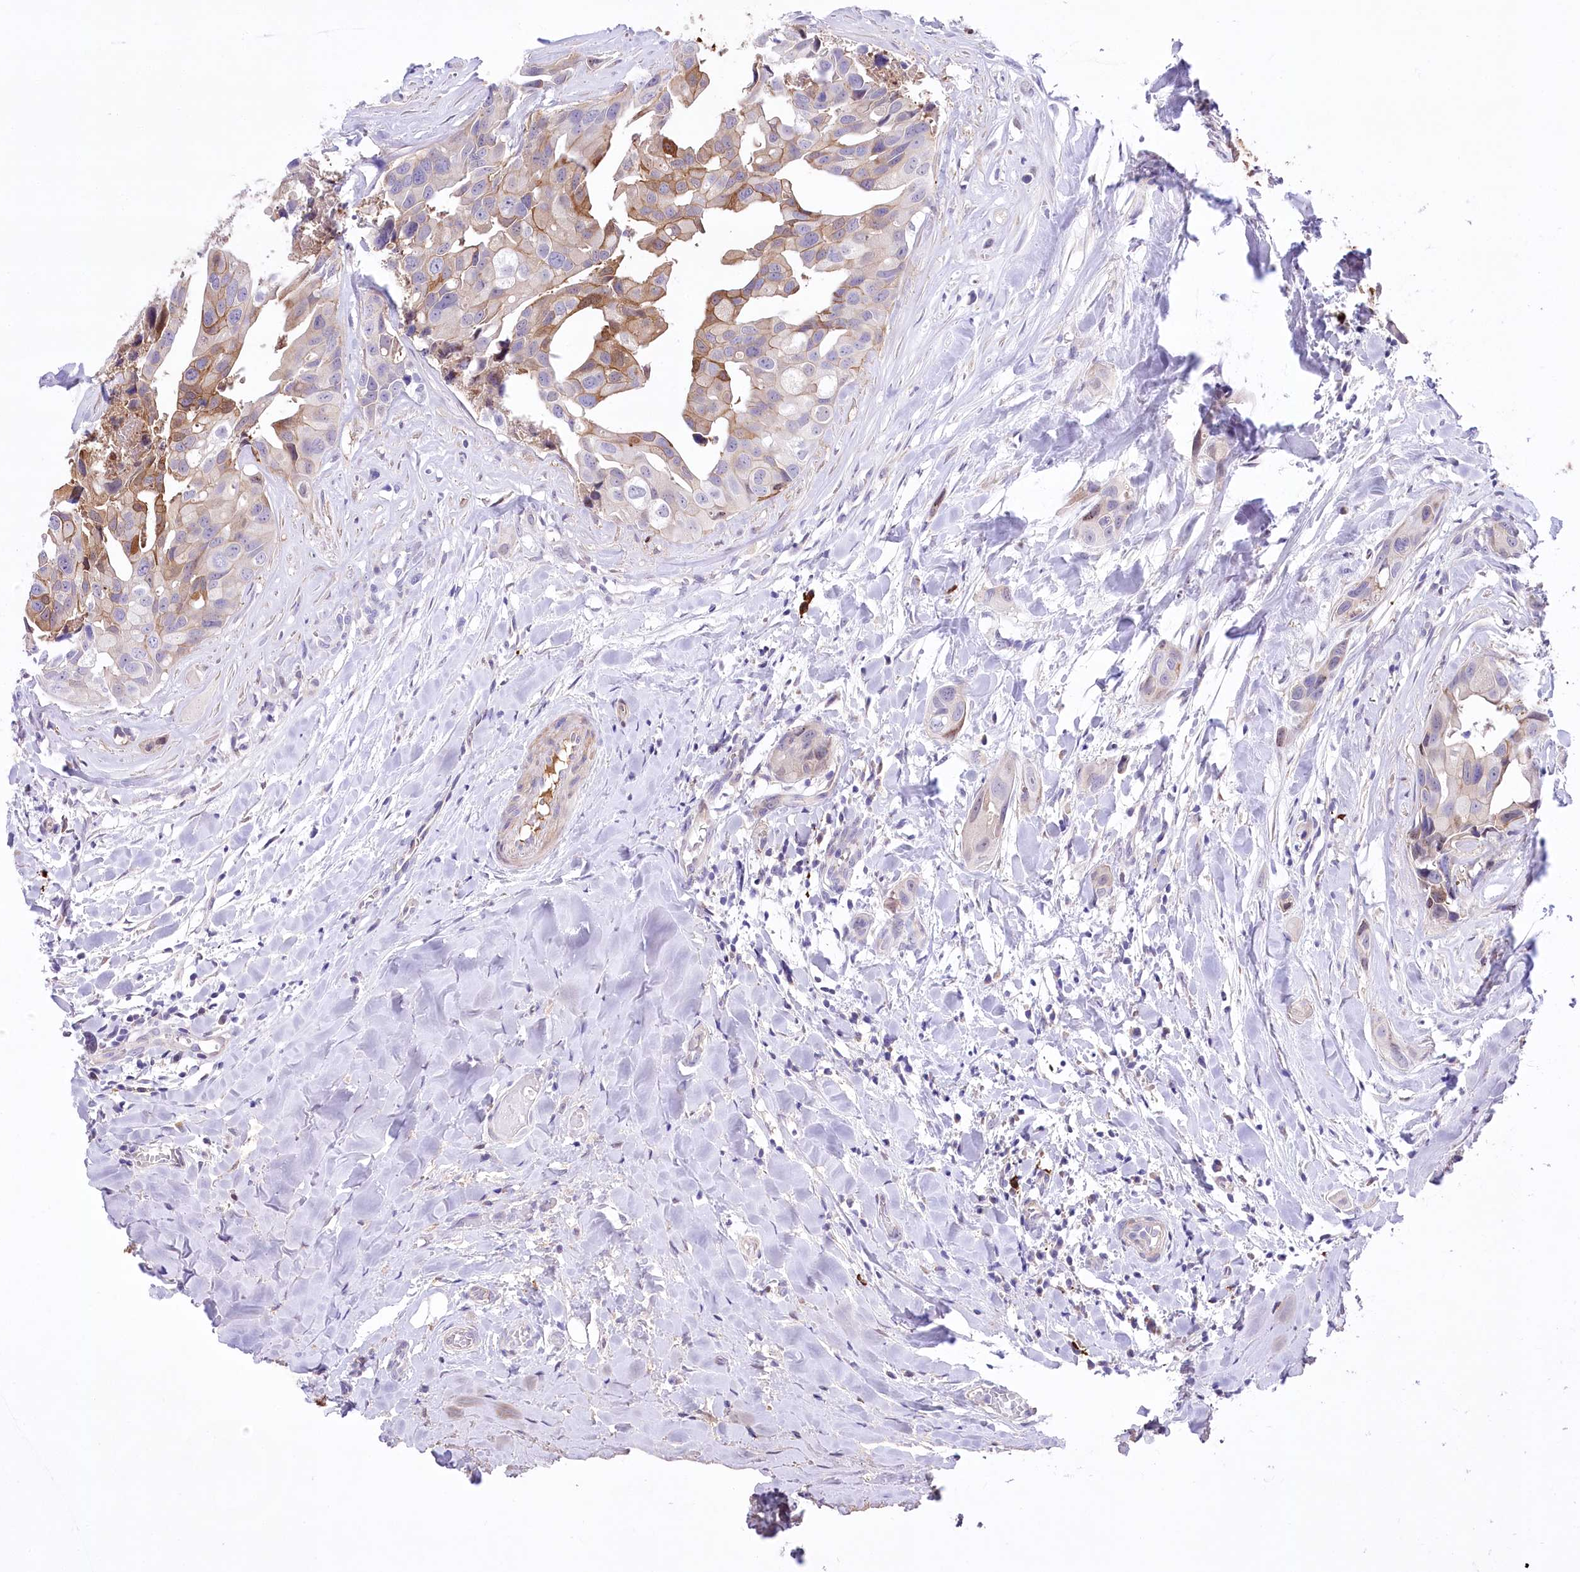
{"staining": {"intensity": "moderate", "quantity": "25%-75%", "location": "cytoplasmic/membranous"}, "tissue": "head and neck cancer", "cell_type": "Tumor cells", "image_type": "cancer", "snomed": [{"axis": "morphology", "description": "Adenocarcinoma, NOS"}, {"axis": "morphology", "description": "Adenocarcinoma, metastatic, NOS"}, {"axis": "topography", "description": "Head-Neck"}], "caption": "Metastatic adenocarcinoma (head and neck) was stained to show a protein in brown. There is medium levels of moderate cytoplasmic/membranous staining in approximately 25%-75% of tumor cells.", "gene": "CEP164", "patient": {"sex": "male", "age": 75}}